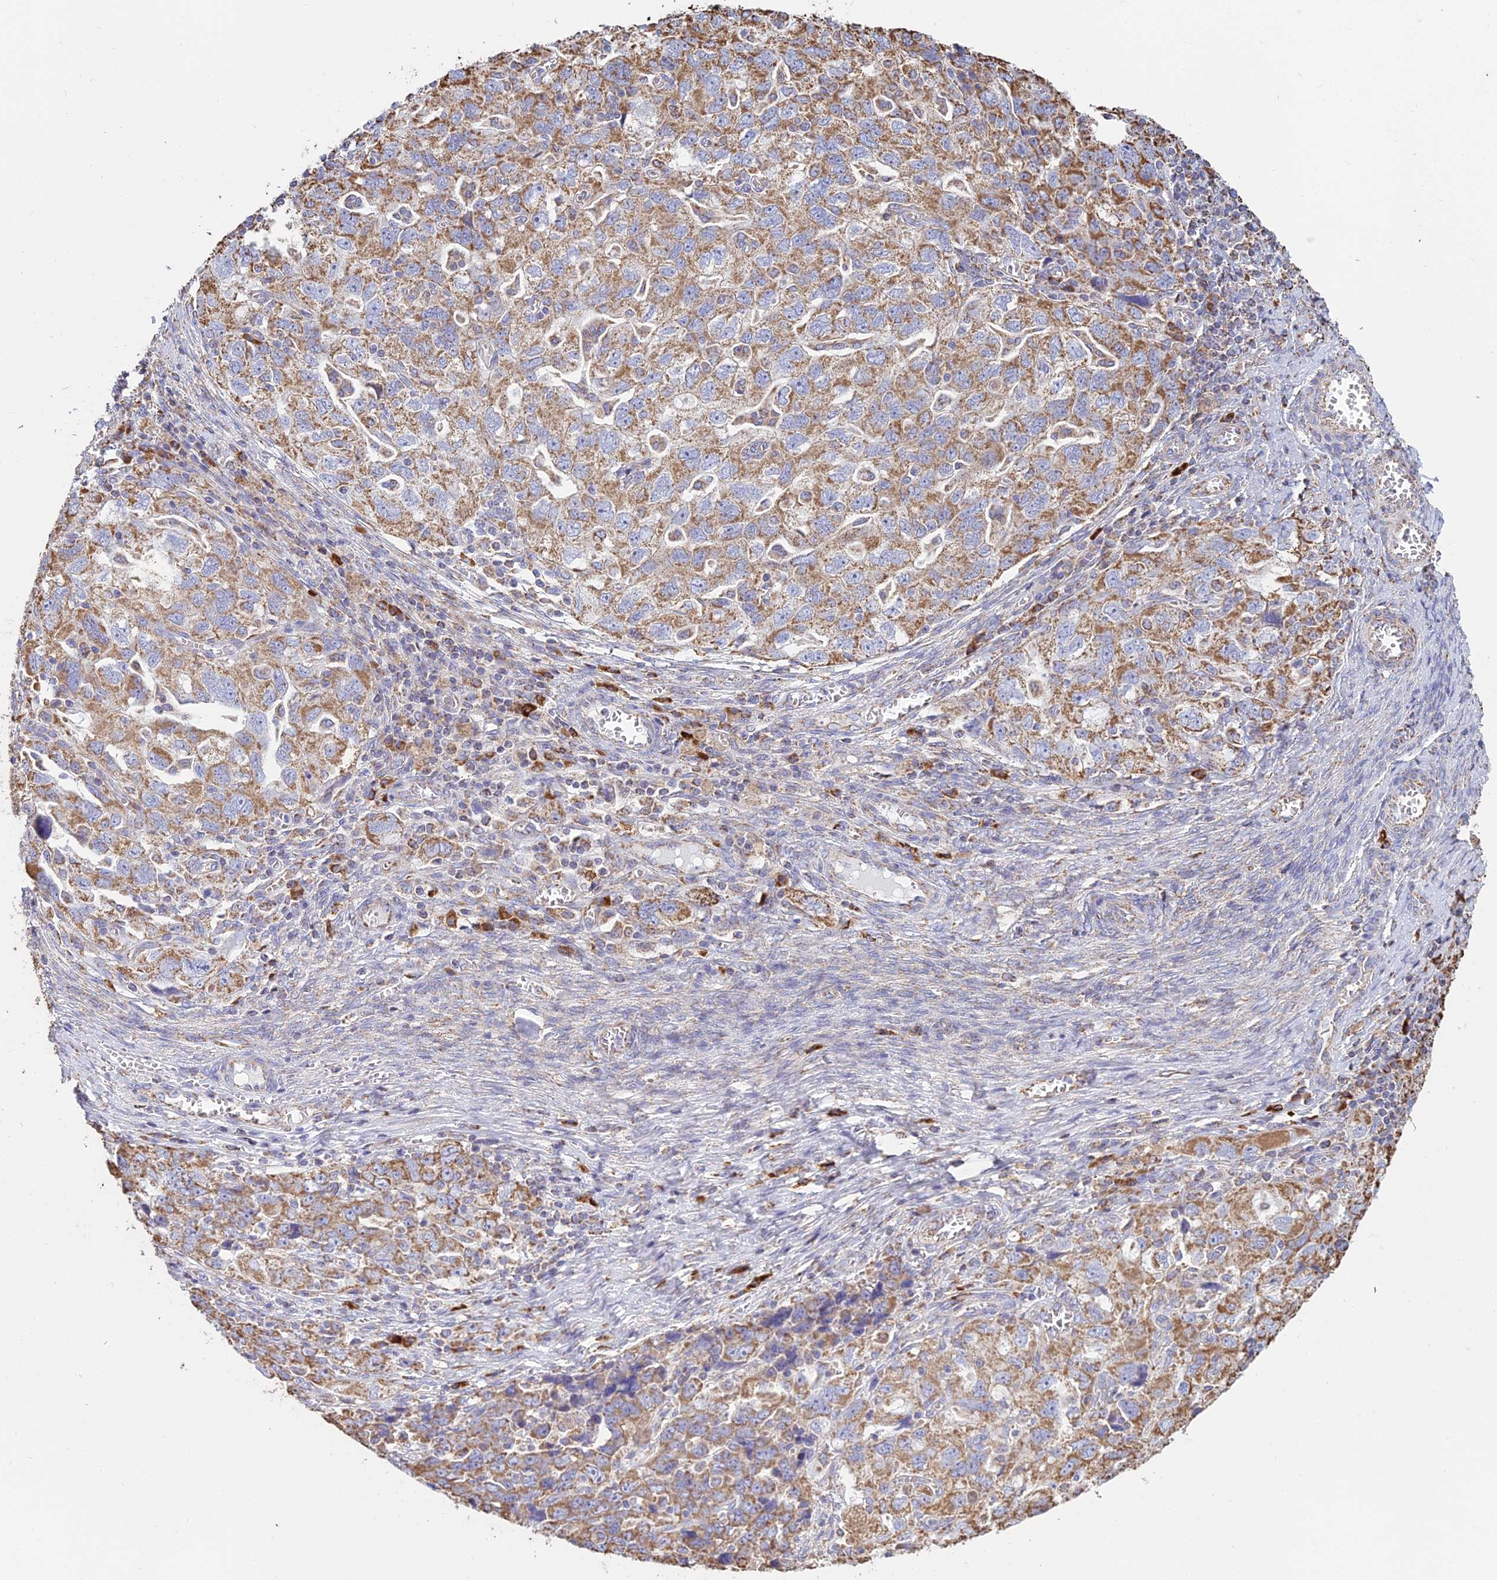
{"staining": {"intensity": "moderate", "quantity": ">75%", "location": "cytoplasmic/membranous"}, "tissue": "ovarian cancer", "cell_type": "Tumor cells", "image_type": "cancer", "snomed": [{"axis": "morphology", "description": "Carcinoma, NOS"}, {"axis": "morphology", "description": "Cystadenocarcinoma, serous, NOS"}, {"axis": "topography", "description": "Ovary"}], "caption": "Ovarian serous cystadenocarcinoma stained with a protein marker exhibits moderate staining in tumor cells.", "gene": "OR2W3", "patient": {"sex": "female", "age": 69}}